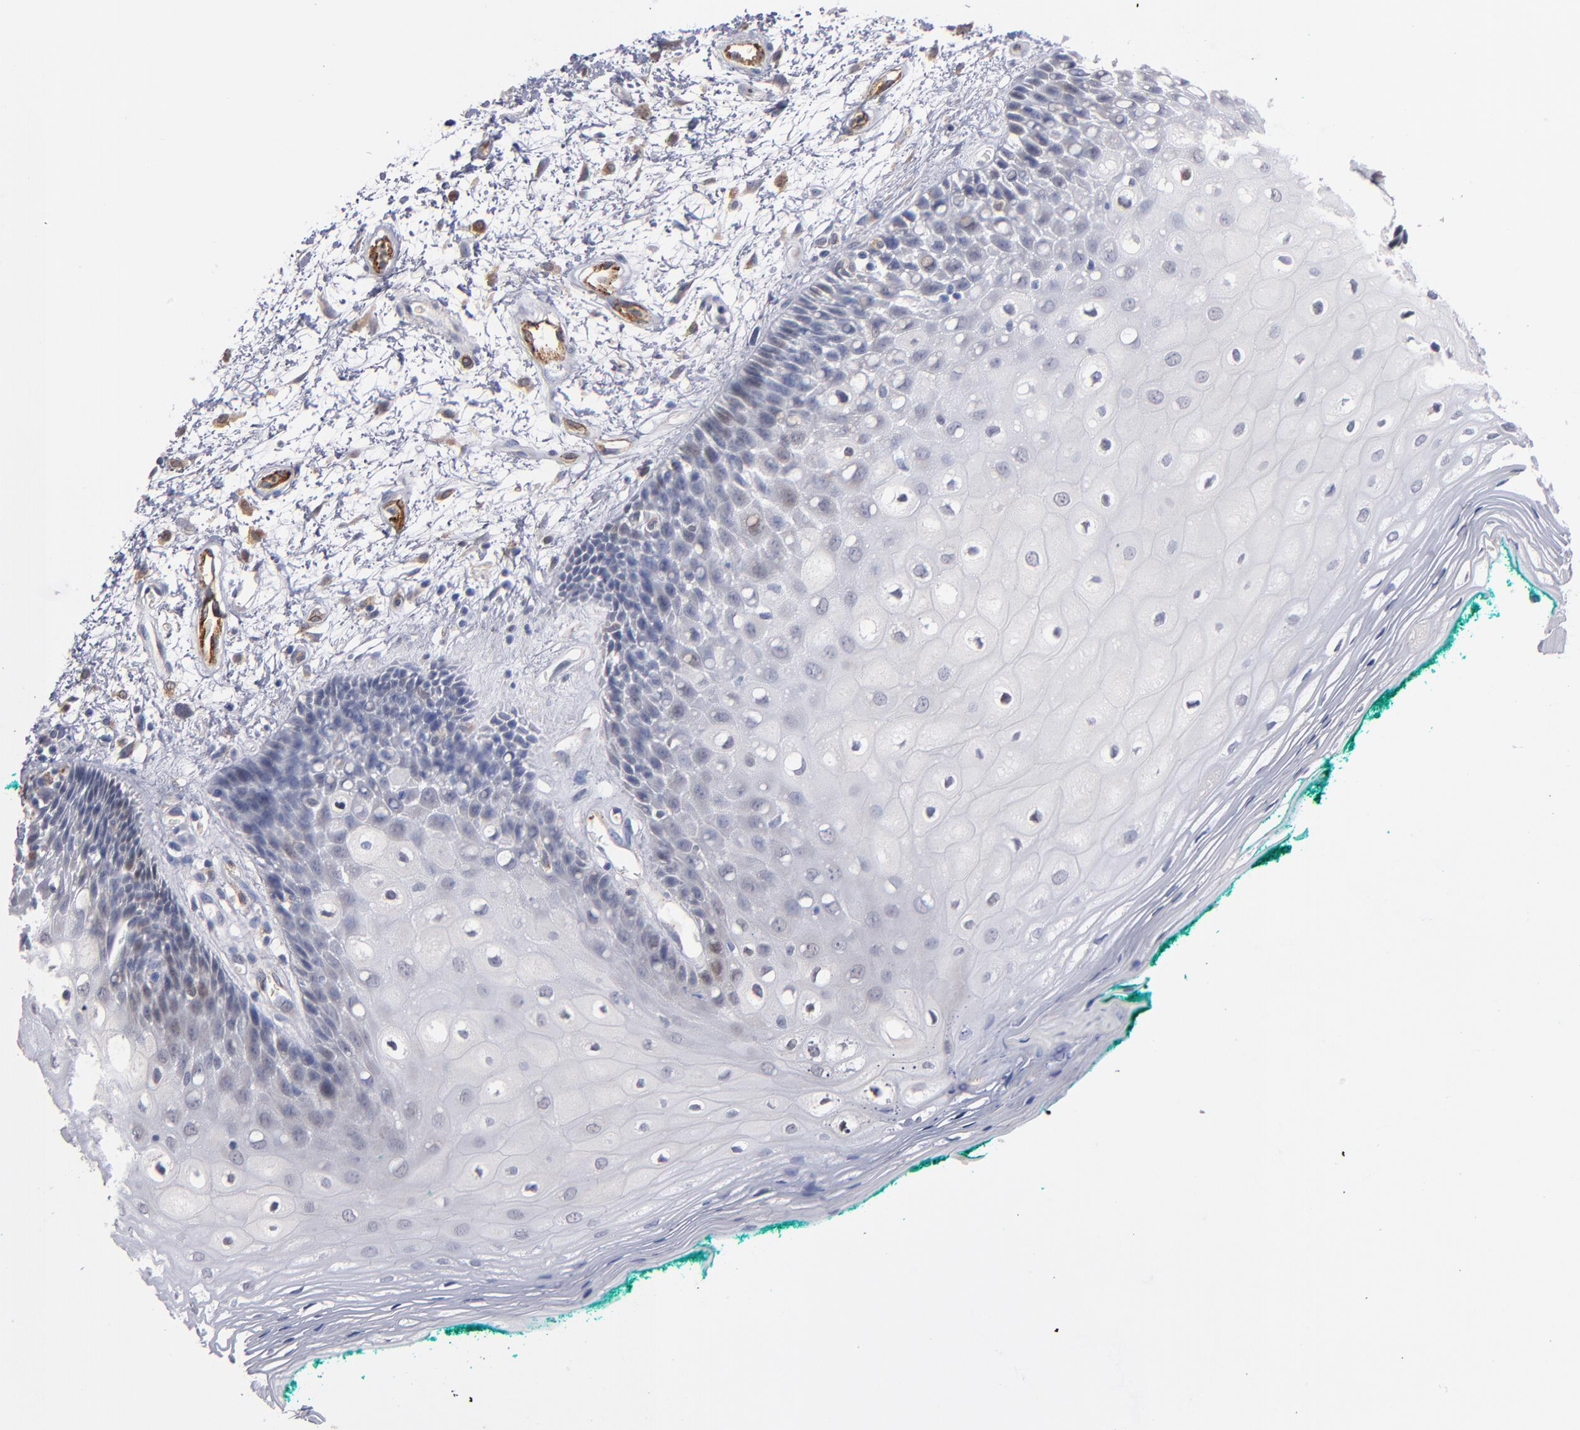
{"staining": {"intensity": "negative", "quantity": "none", "location": "none"}, "tissue": "oral mucosa", "cell_type": "Squamous epithelial cells", "image_type": "normal", "snomed": [{"axis": "morphology", "description": "Normal tissue, NOS"}, {"axis": "morphology", "description": "Squamous cell carcinoma, NOS"}, {"axis": "topography", "description": "Skeletal muscle"}, {"axis": "topography", "description": "Oral tissue"}, {"axis": "topography", "description": "Head-Neck"}], "caption": "A high-resolution histopathology image shows immunohistochemistry (IHC) staining of benign oral mucosa, which exhibits no significant expression in squamous epithelial cells. Brightfield microscopy of IHC stained with DAB (3,3'-diaminobenzidine) (brown) and hematoxylin (blue), captured at high magnification.", "gene": "SELP", "patient": {"sex": "female", "age": 84}}